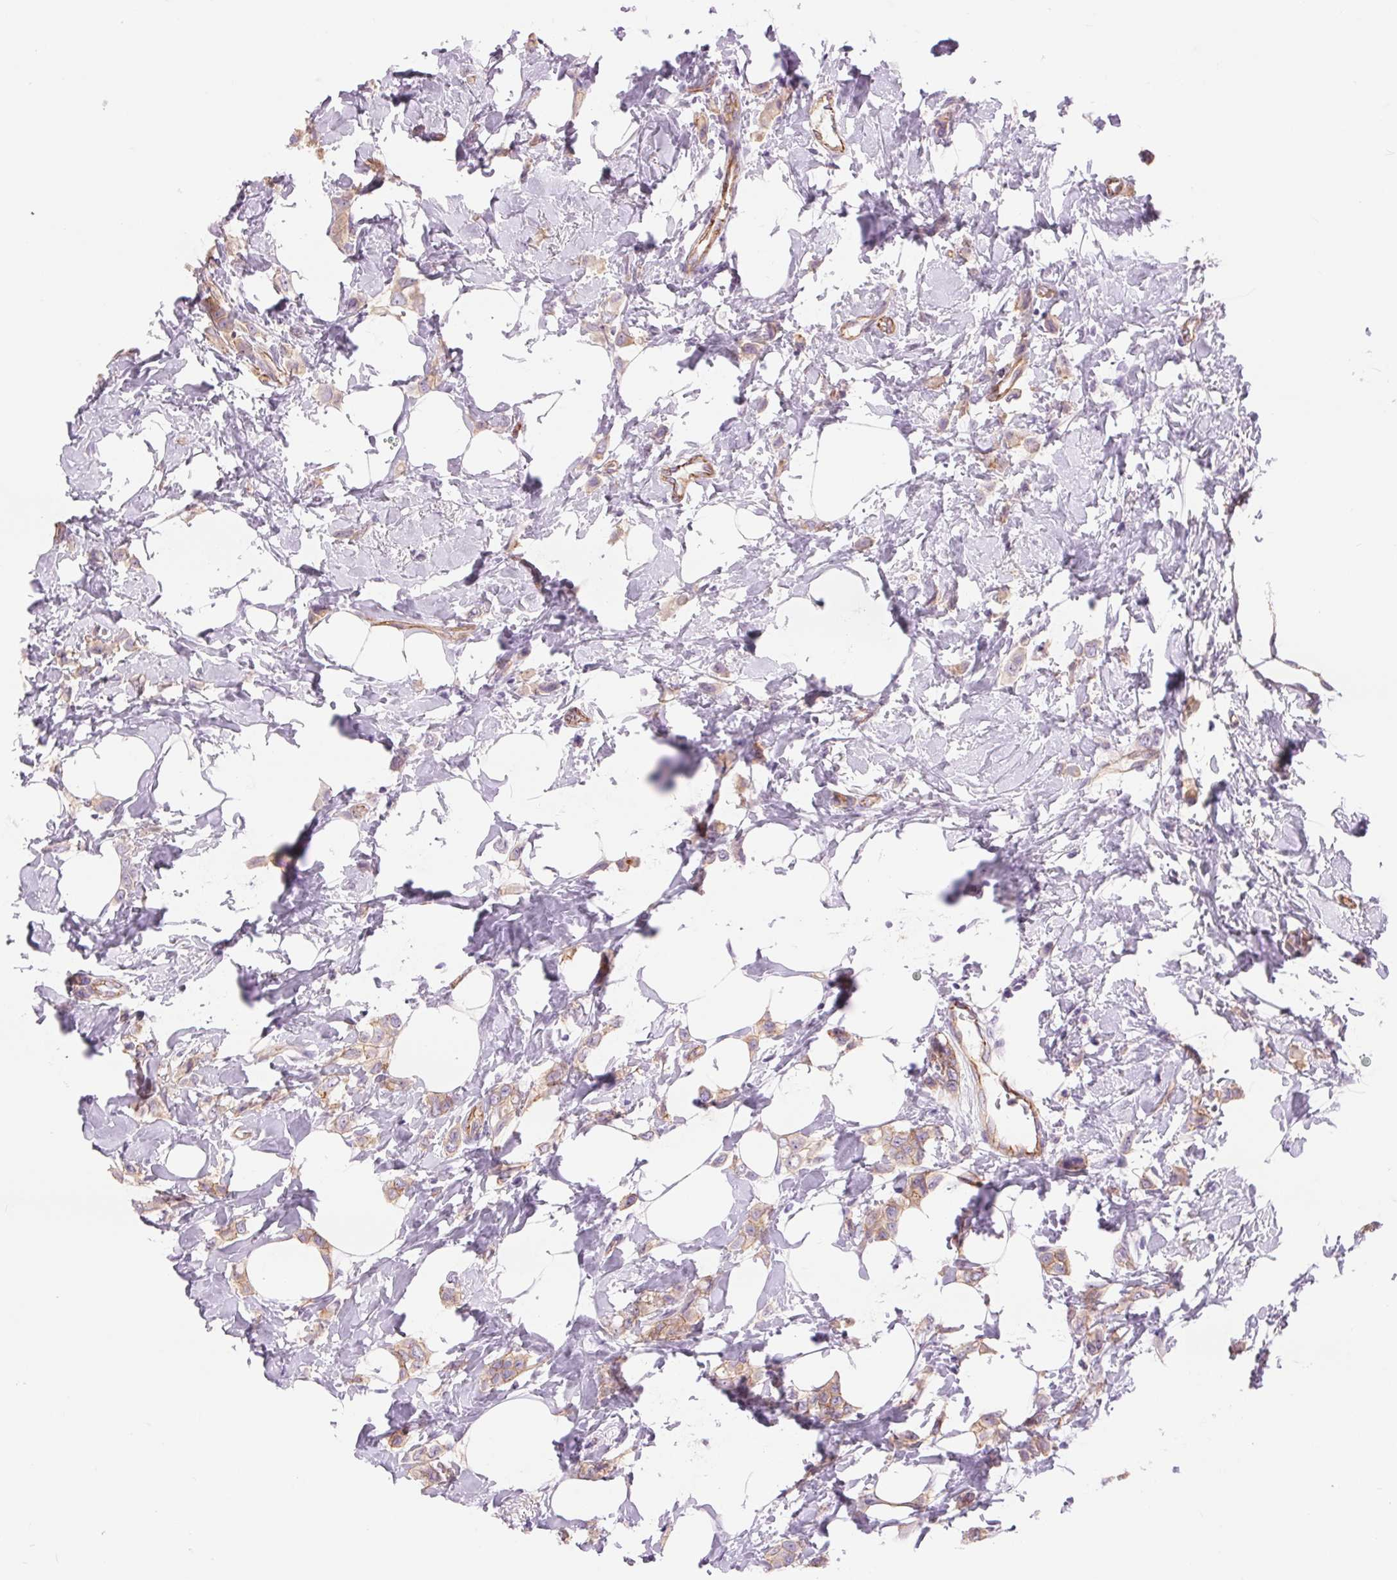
{"staining": {"intensity": "weak", "quantity": ">75%", "location": "cytoplasmic/membranous"}, "tissue": "breast cancer", "cell_type": "Tumor cells", "image_type": "cancer", "snomed": [{"axis": "morphology", "description": "Lobular carcinoma"}, {"axis": "topography", "description": "Breast"}], "caption": "About >75% of tumor cells in human breast lobular carcinoma reveal weak cytoplasmic/membranous protein positivity as visualized by brown immunohistochemical staining.", "gene": "DIXDC1", "patient": {"sex": "female", "age": 66}}